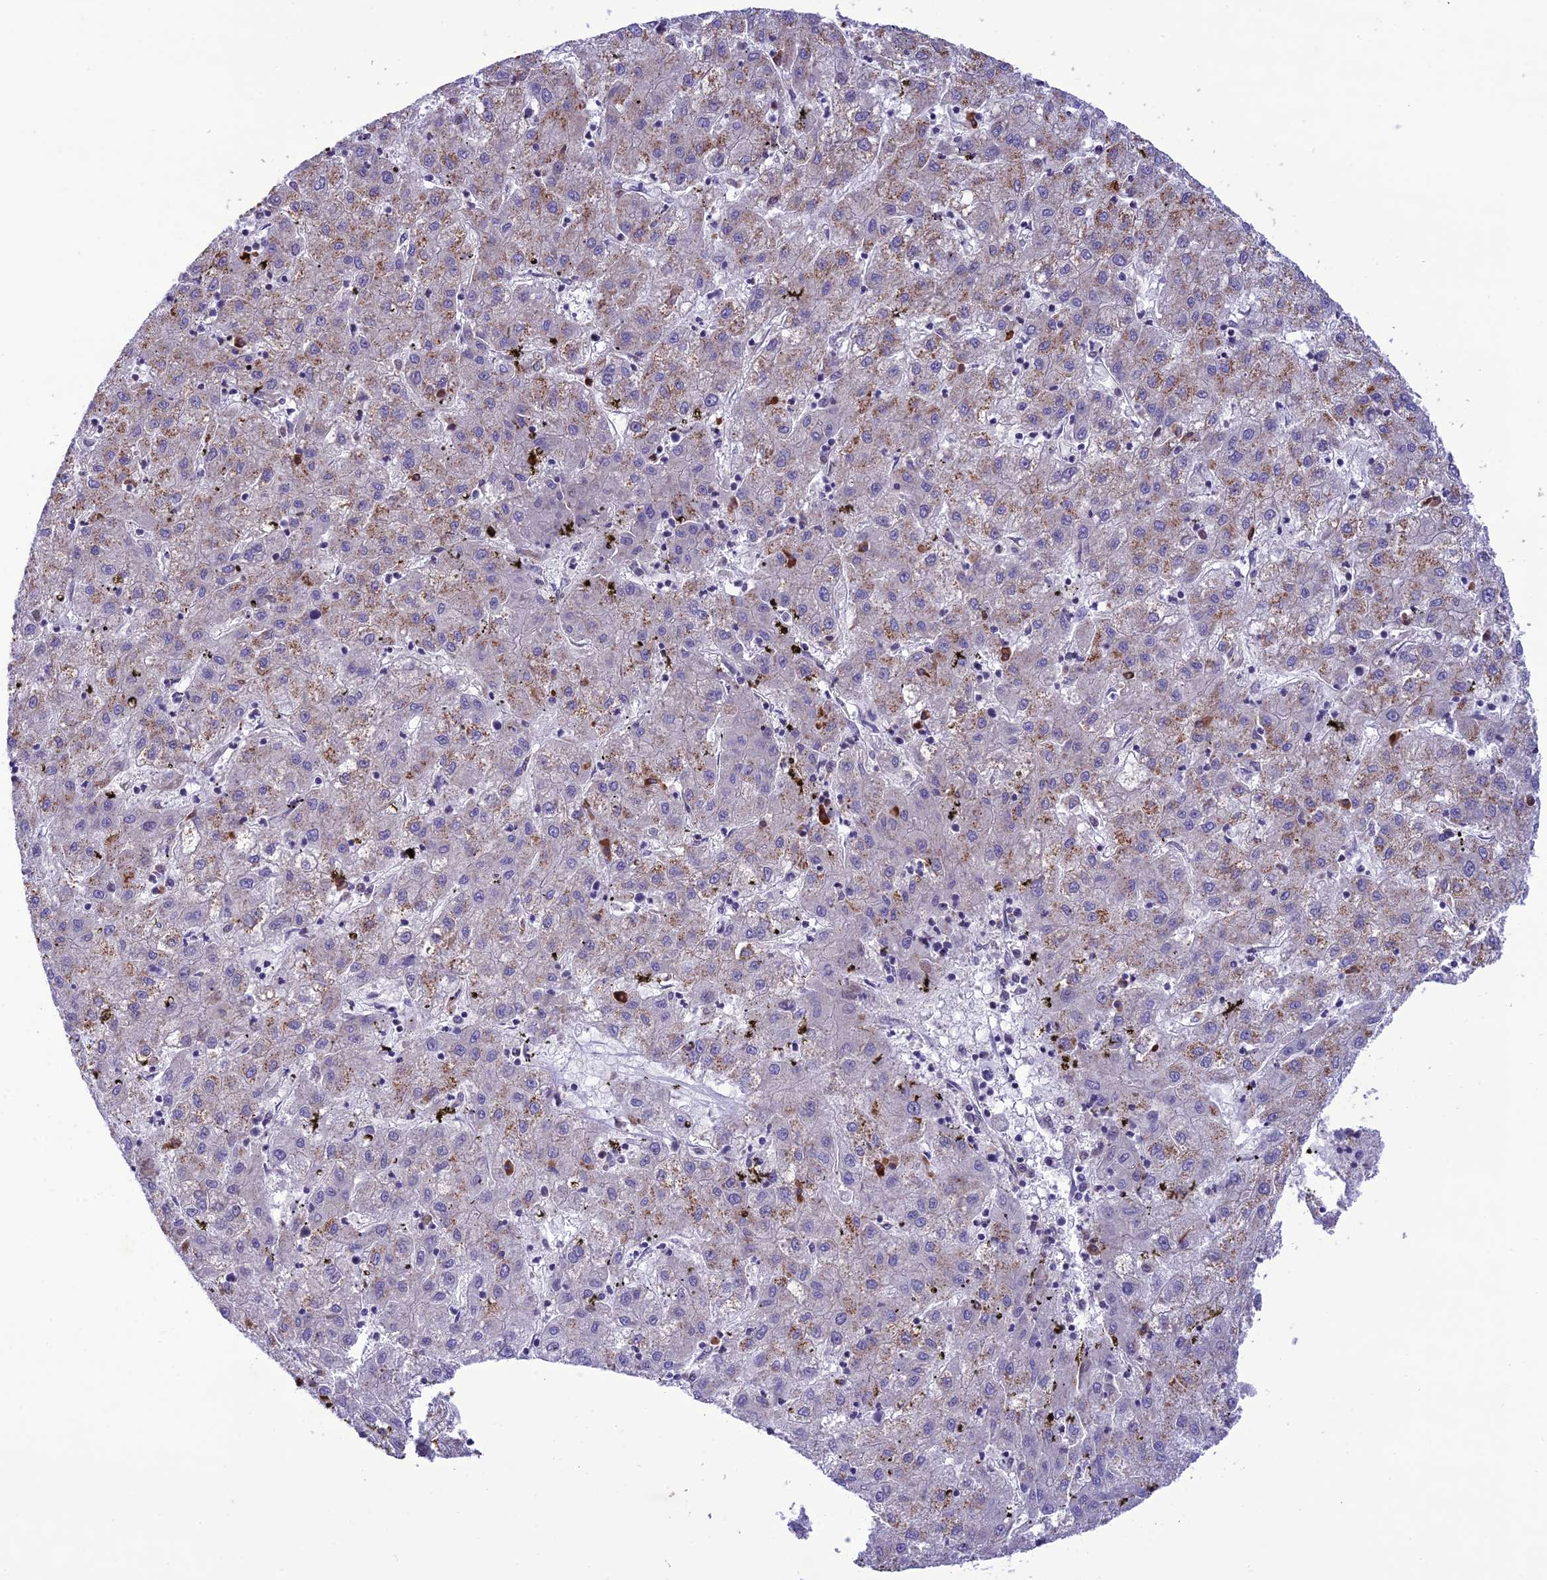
{"staining": {"intensity": "weak", "quantity": "25%-75%", "location": "cytoplasmic/membranous"}, "tissue": "liver cancer", "cell_type": "Tumor cells", "image_type": "cancer", "snomed": [{"axis": "morphology", "description": "Carcinoma, Hepatocellular, NOS"}, {"axis": "topography", "description": "Liver"}], "caption": "Immunohistochemical staining of hepatocellular carcinoma (liver) shows low levels of weak cytoplasmic/membranous positivity in approximately 25%-75% of tumor cells.", "gene": "JMY", "patient": {"sex": "male", "age": 72}}